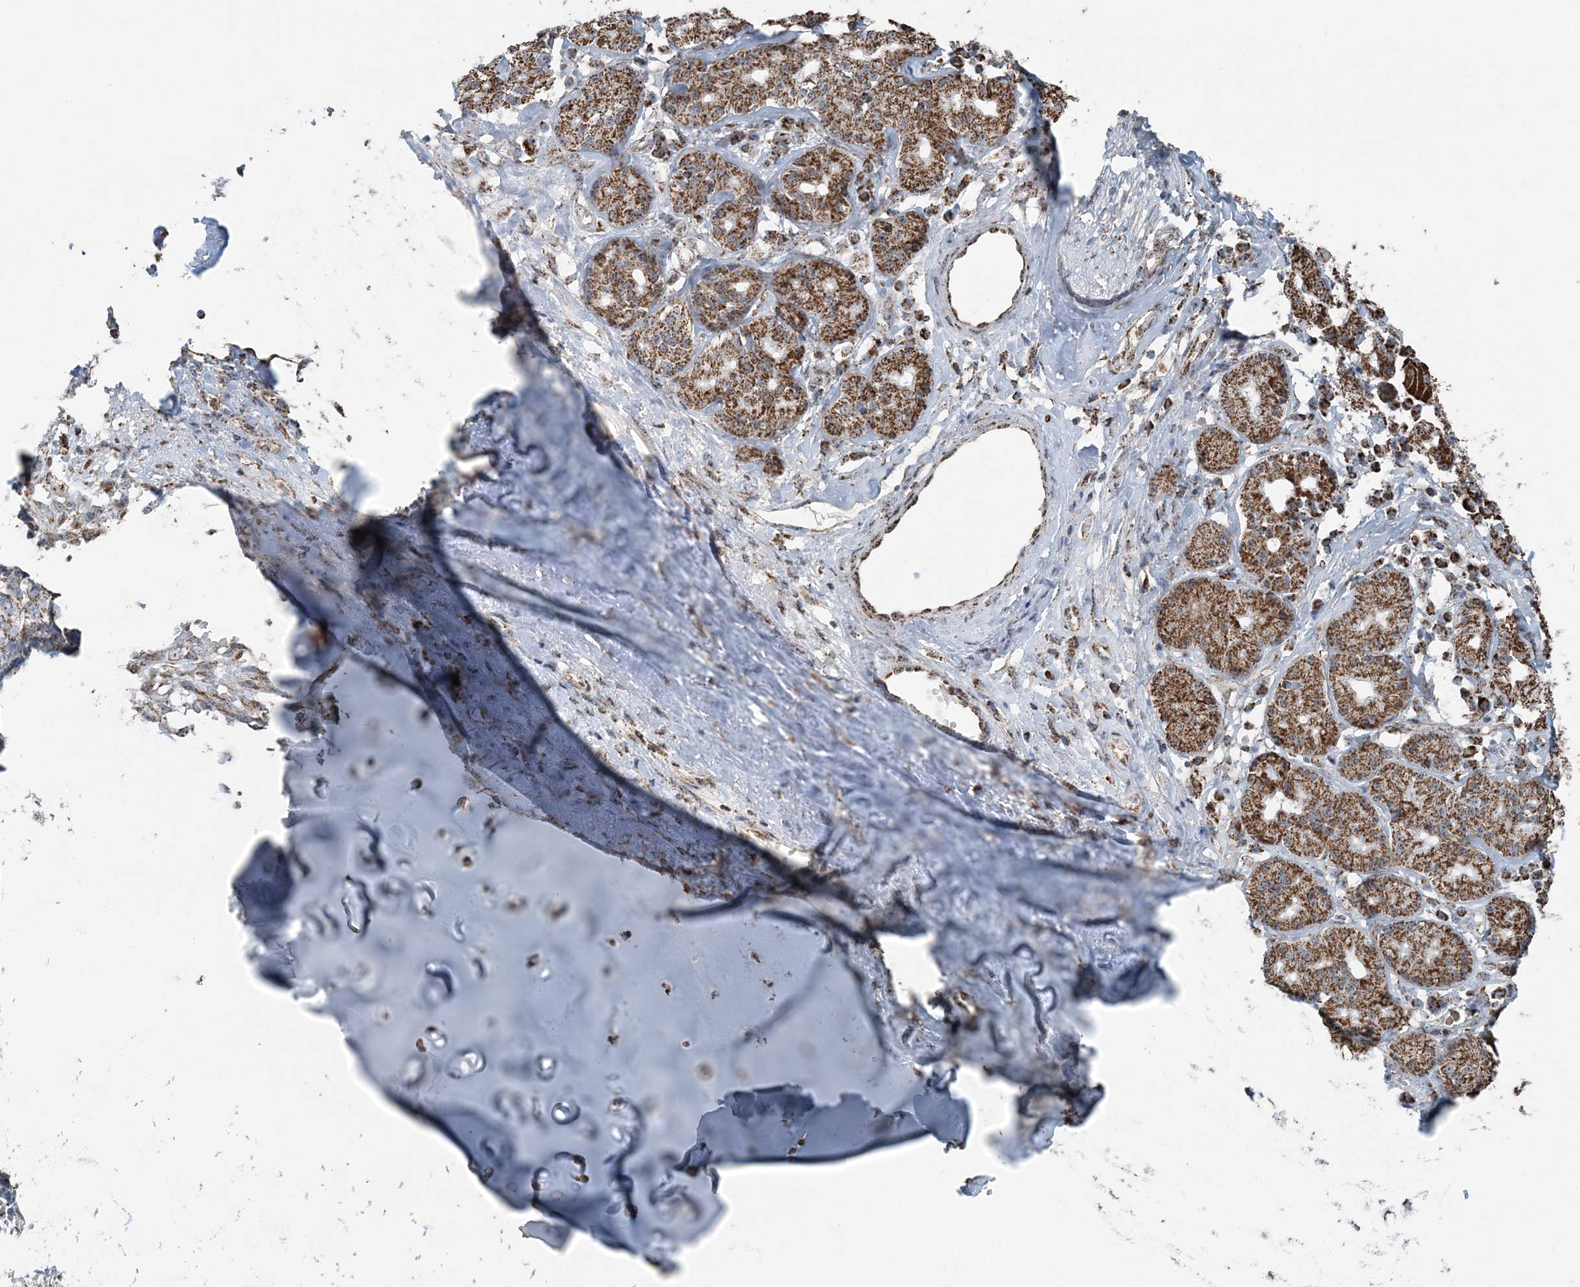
{"staining": {"intensity": "moderate", "quantity": ">75%", "location": "cytoplasmic/membranous"}, "tissue": "adipose tissue", "cell_type": "Adipocytes", "image_type": "normal", "snomed": [{"axis": "morphology", "description": "Normal tissue, NOS"}, {"axis": "morphology", "description": "Basal cell carcinoma"}, {"axis": "topography", "description": "Cartilage tissue"}, {"axis": "topography", "description": "Nasopharynx"}, {"axis": "topography", "description": "Oral tissue"}], "caption": "Adipose tissue stained with immunohistochemistry (IHC) shows moderate cytoplasmic/membranous expression in about >75% of adipocytes. Using DAB (3,3'-diaminobenzidine) (brown) and hematoxylin (blue) stains, captured at high magnification using brightfield microscopy.", "gene": "SUCLG1", "patient": {"sex": "female", "age": 77}}